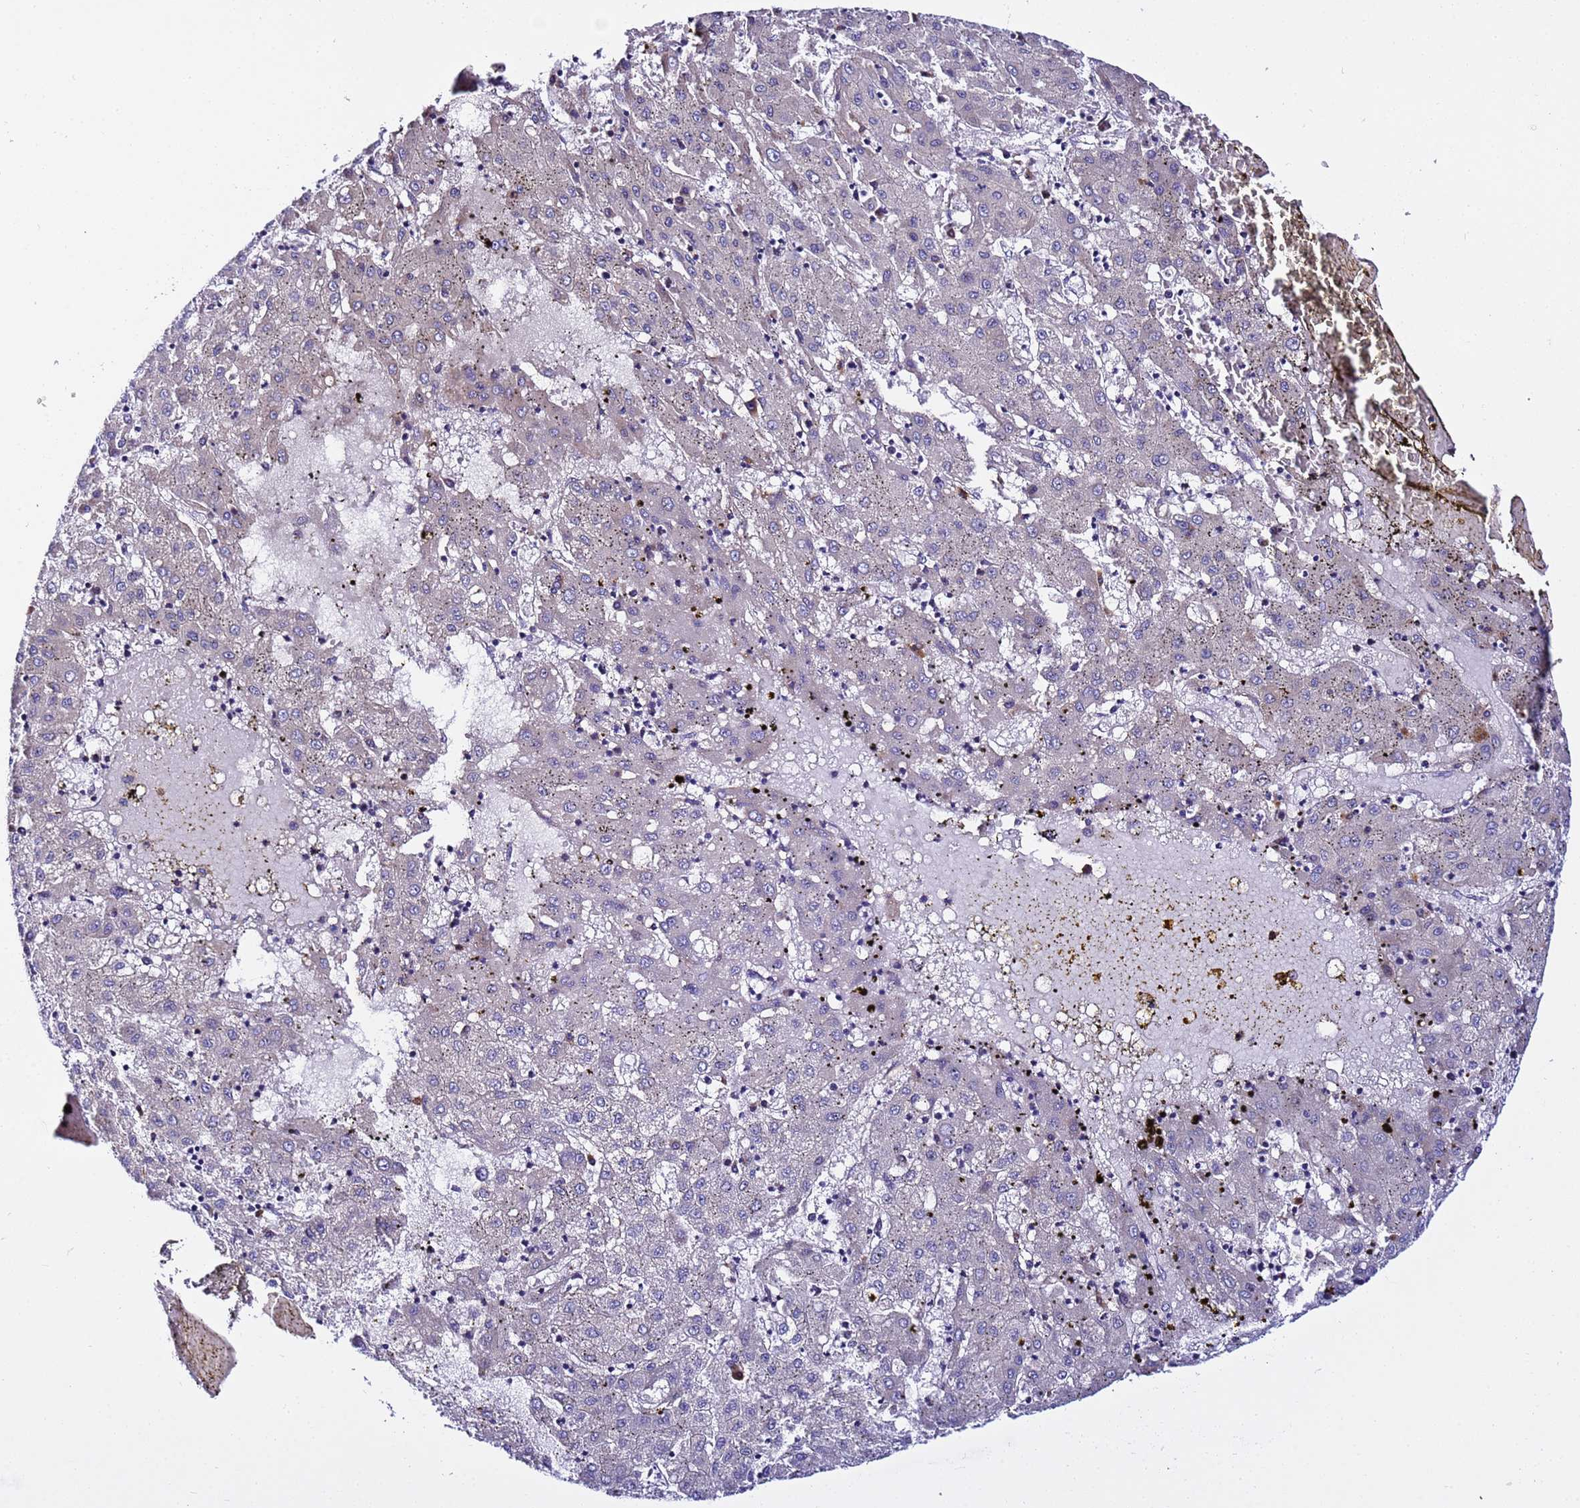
{"staining": {"intensity": "weak", "quantity": "<25%", "location": "cytoplasmic/membranous"}, "tissue": "liver cancer", "cell_type": "Tumor cells", "image_type": "cancer", "snomed": [{"axis": "morphology", "description": "Carcinoma, Hepatocellular, NOS"}, {"axis": "topography", "description": "Liver"}], "caption": "Immunohistochemistry image of neoplastic tissue: liver cancer stained with DAB (3,3'-diaminobenzidine) demonstrates no significant protein staining in tumor cells.", "gene": "JRKL", "patient": {"sex": "male", "age": 72}}